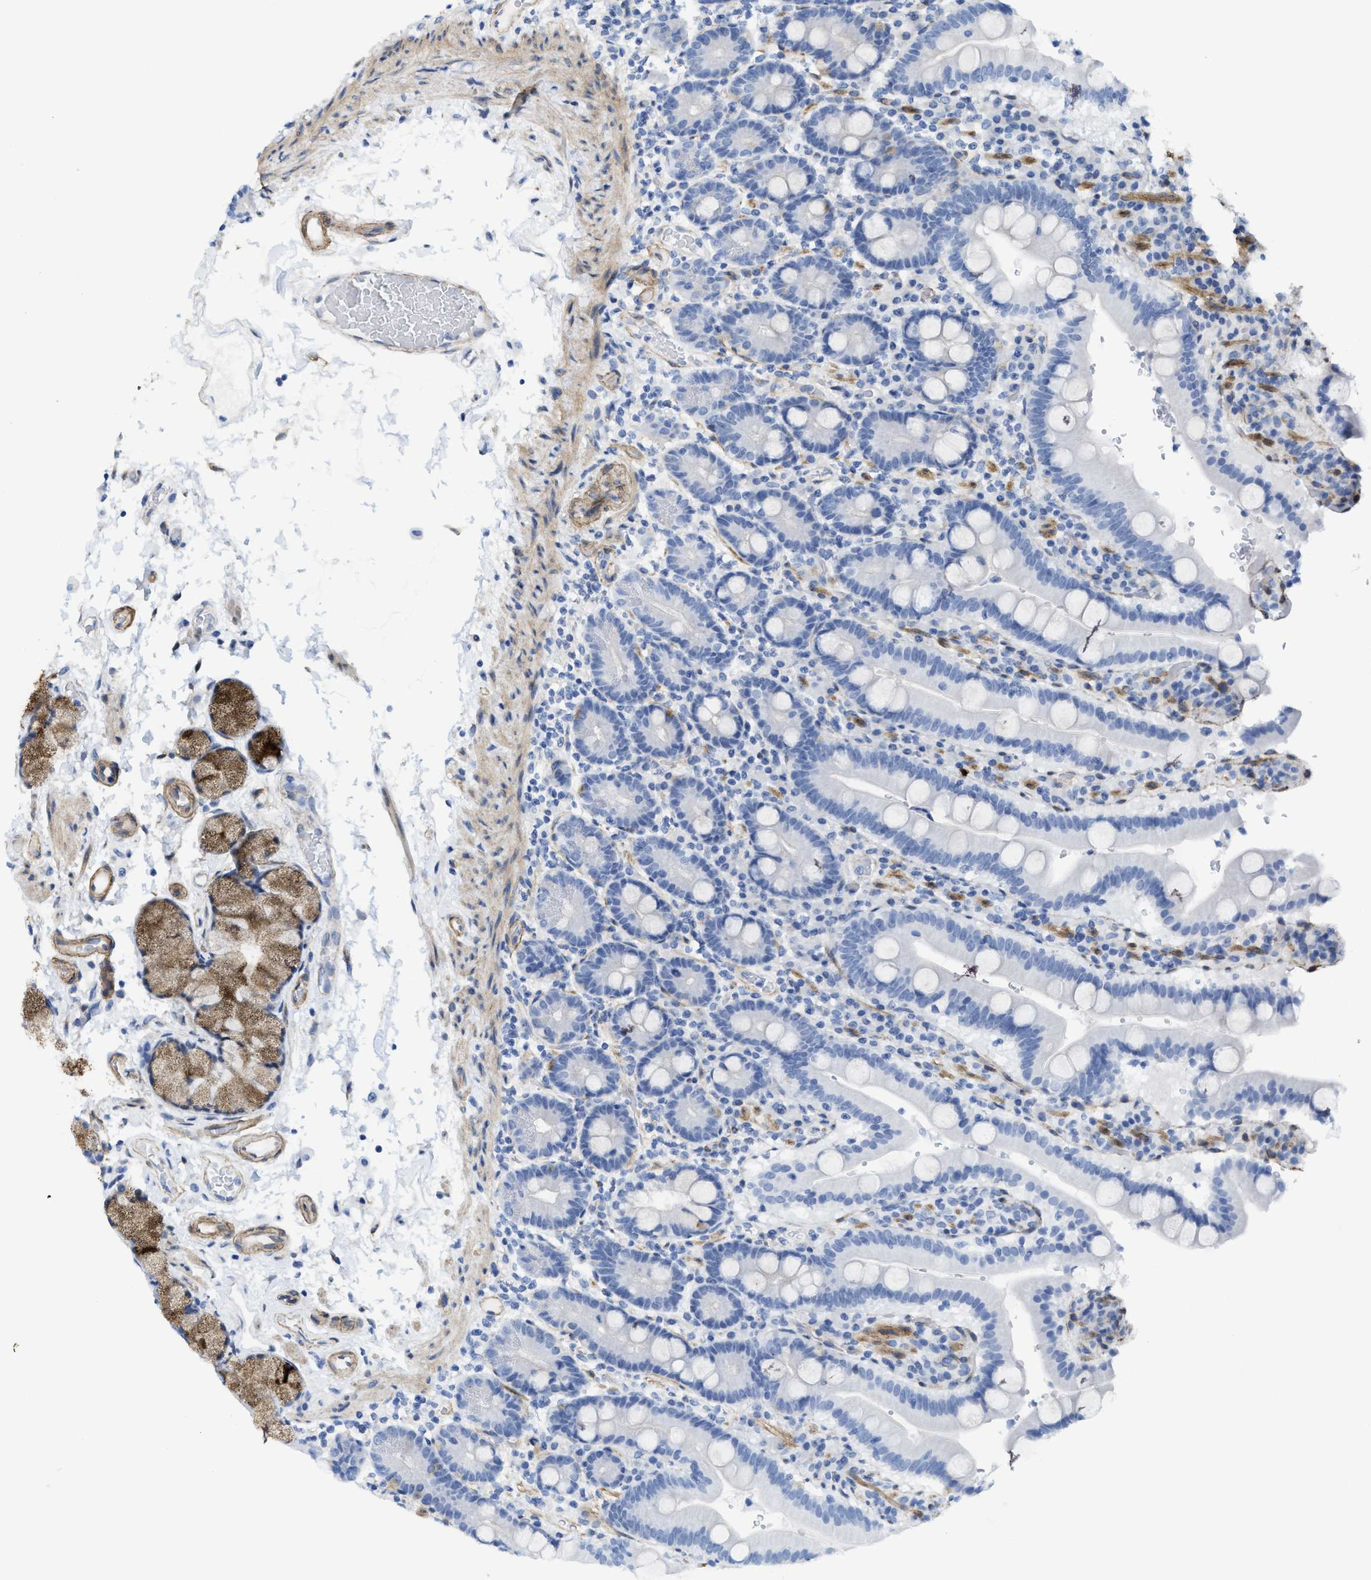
{"staining": {"intensity": "negative", "quantity": "none", "location": "none"}, "tissue": "duodenum", "cell_type": "Glandular cells", "image_type": "normal", "snomed": [{"axis": "morphology", "description": "Normal tissue, NOS"}, {"axis": "topography", "description": "Small intestine, NOS"}], "caption": "Duodenum stained for a protein using immunohistochemistry (IHC) exhibits no staining glandular cells.", "gene": "TUB", "patient": {"sex": "female", "age": 71}}